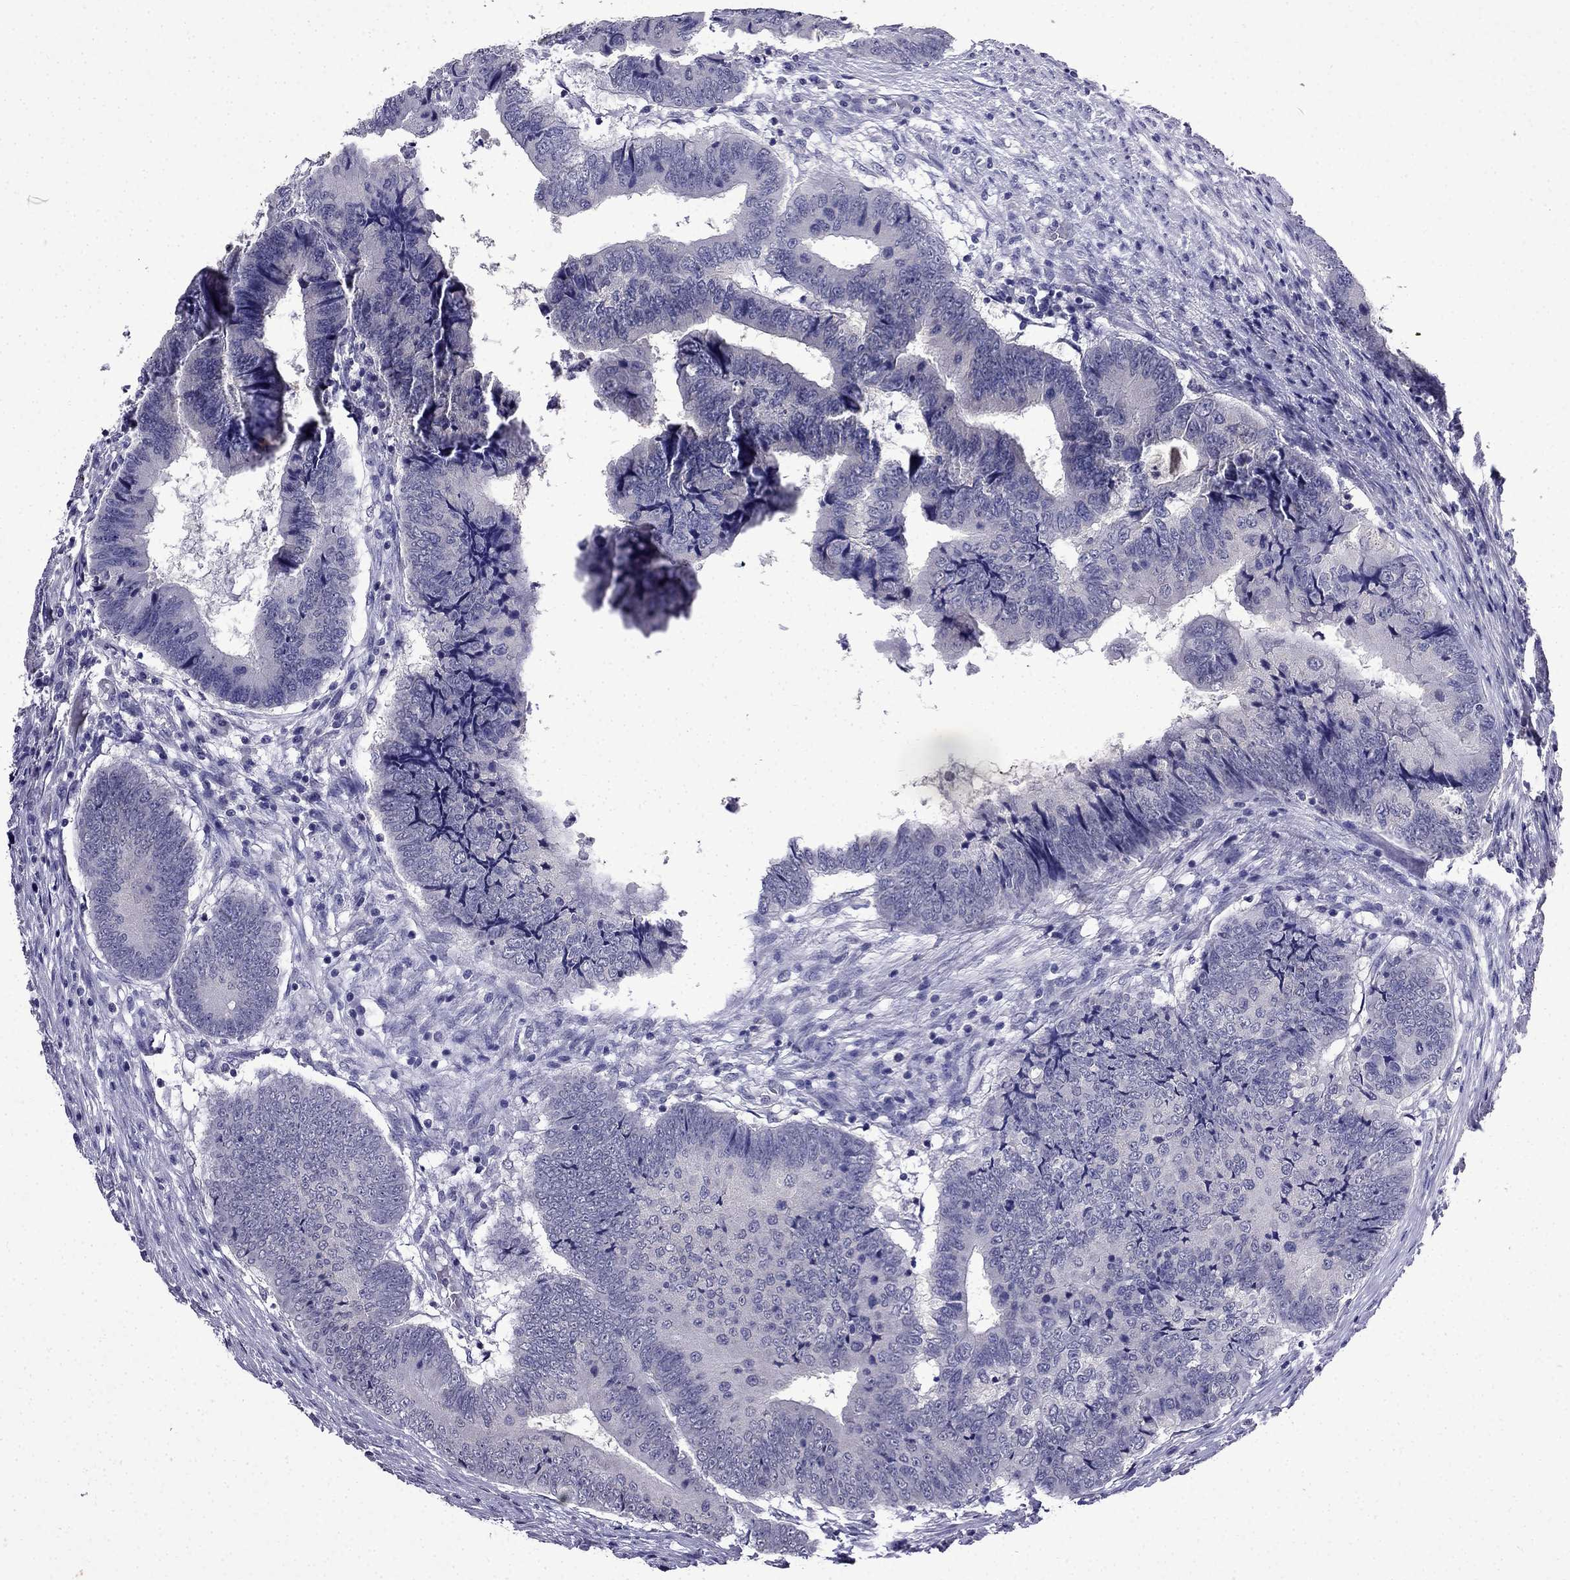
{"staining": {"intensity": "negative", "quantity": "none", "location": "none"}, "tissue": "colorectal cancer", "cell_type": "Tumor cells", "image_type": "cancer", "snomed": [{"axis": "morphology", "description": "Adenocarcinoma, NOS"}, {"axis": "topography", "description": "Colon"}], "caption": "Immunohistochemistry histopathology image of neoplastic tissue: colorectal cancer stained with DAB (3,3'-diaminobenzidine) shows no significant protein positivity in tumor cells. (IHC, brightfield microscopy, high magnification).", "gene": "DNAH17", "patient": {"sex": "male", "age": 53}}